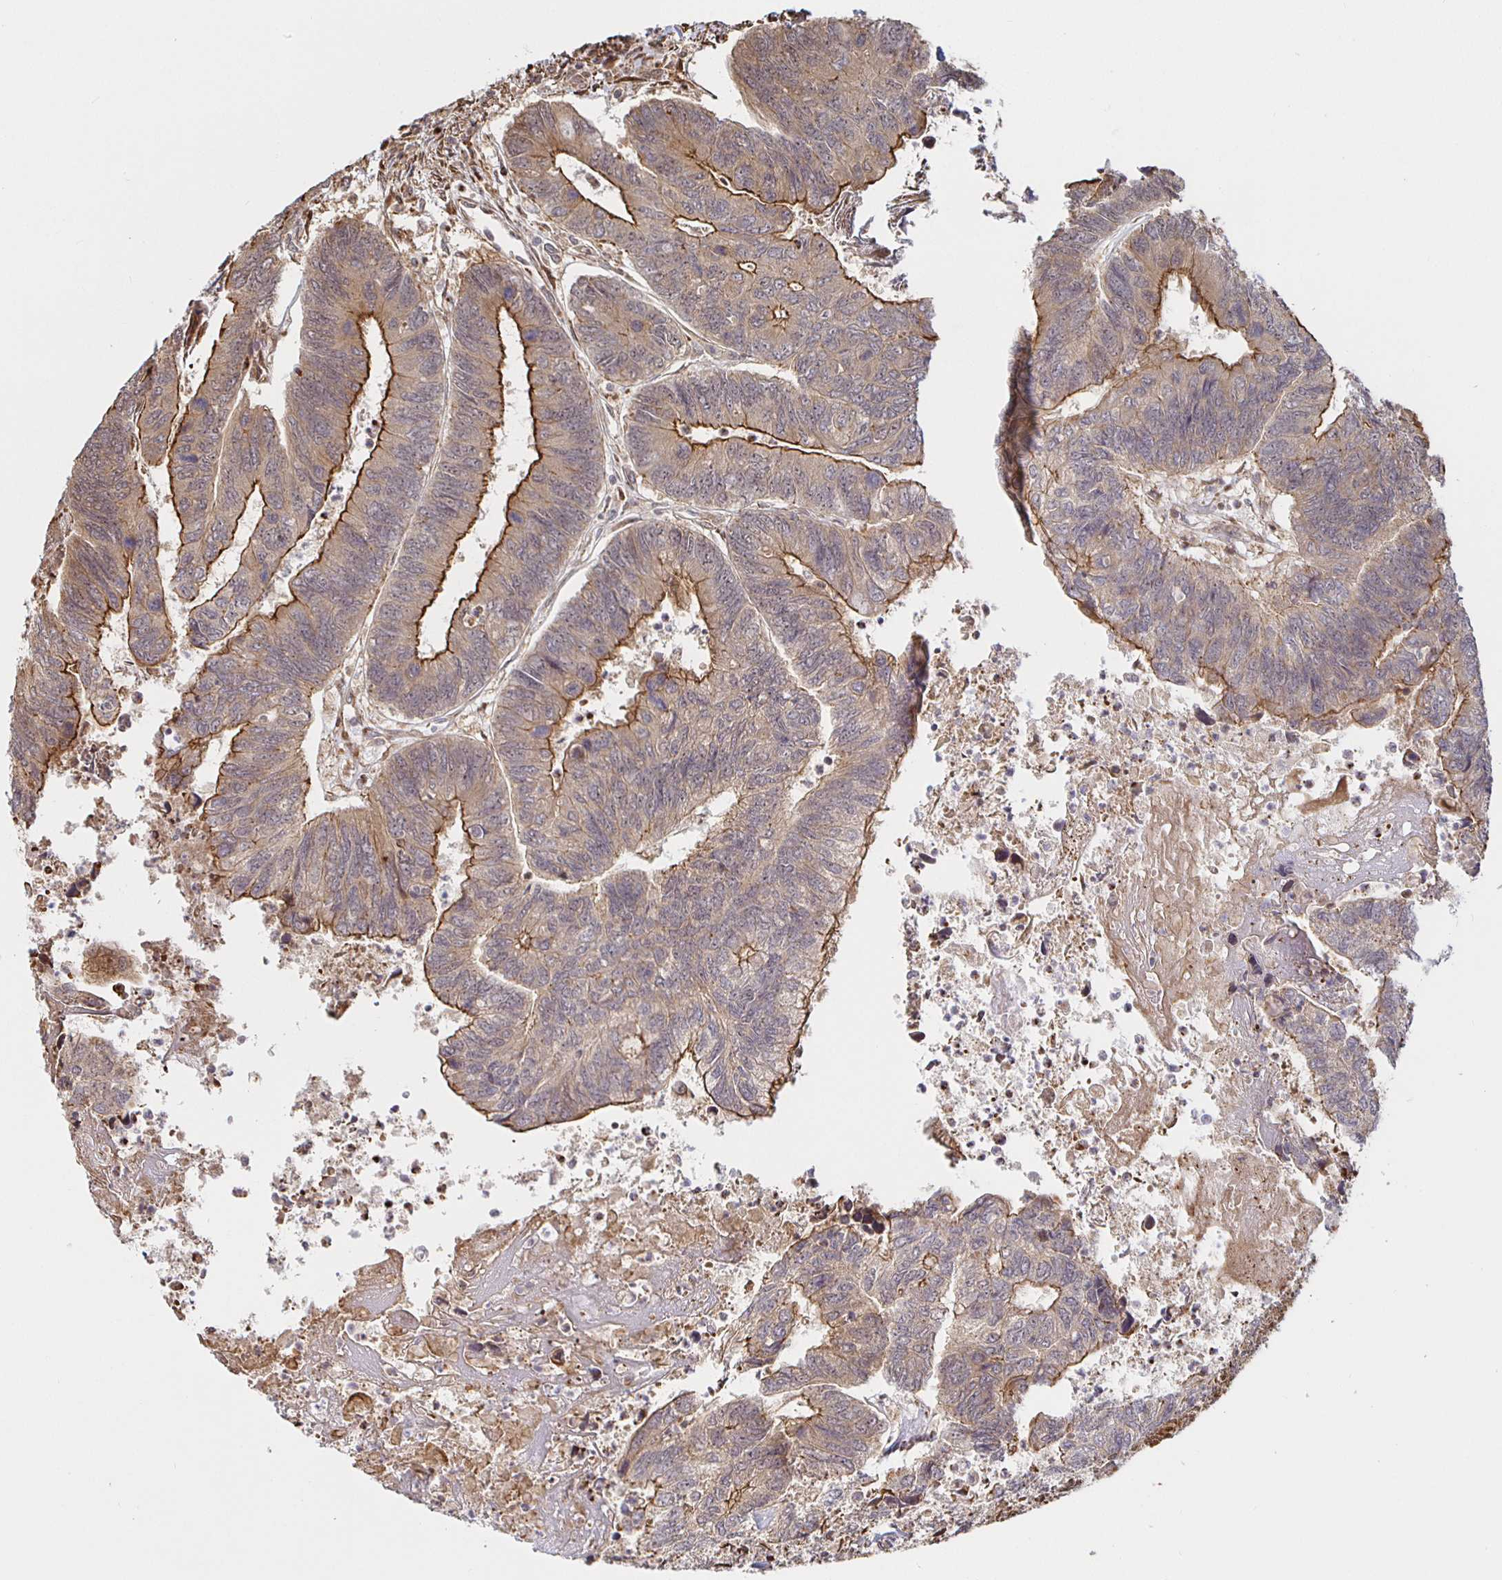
{"staining": {"intensity": "strong", "quantity": "25%-75%", "location": "cytoplasmic/membranous"}, "tissue": "colorectal cancer", "cell_type": "Tumor cells", "image_type": "cancer", "snomed": [{"axis": "morphology", "description": "Adenocarcinoma, NOS"}, {"axis": "topography", "description": "Colon"}], "caption": "Colorectal cancer stained with immunohistochemistry shows strong cytoplasmic/membranous staining in approximately 25%-75% of tumor cells.", "gene": "STRAP", "patient": {"sex": "female", "age": 67}}